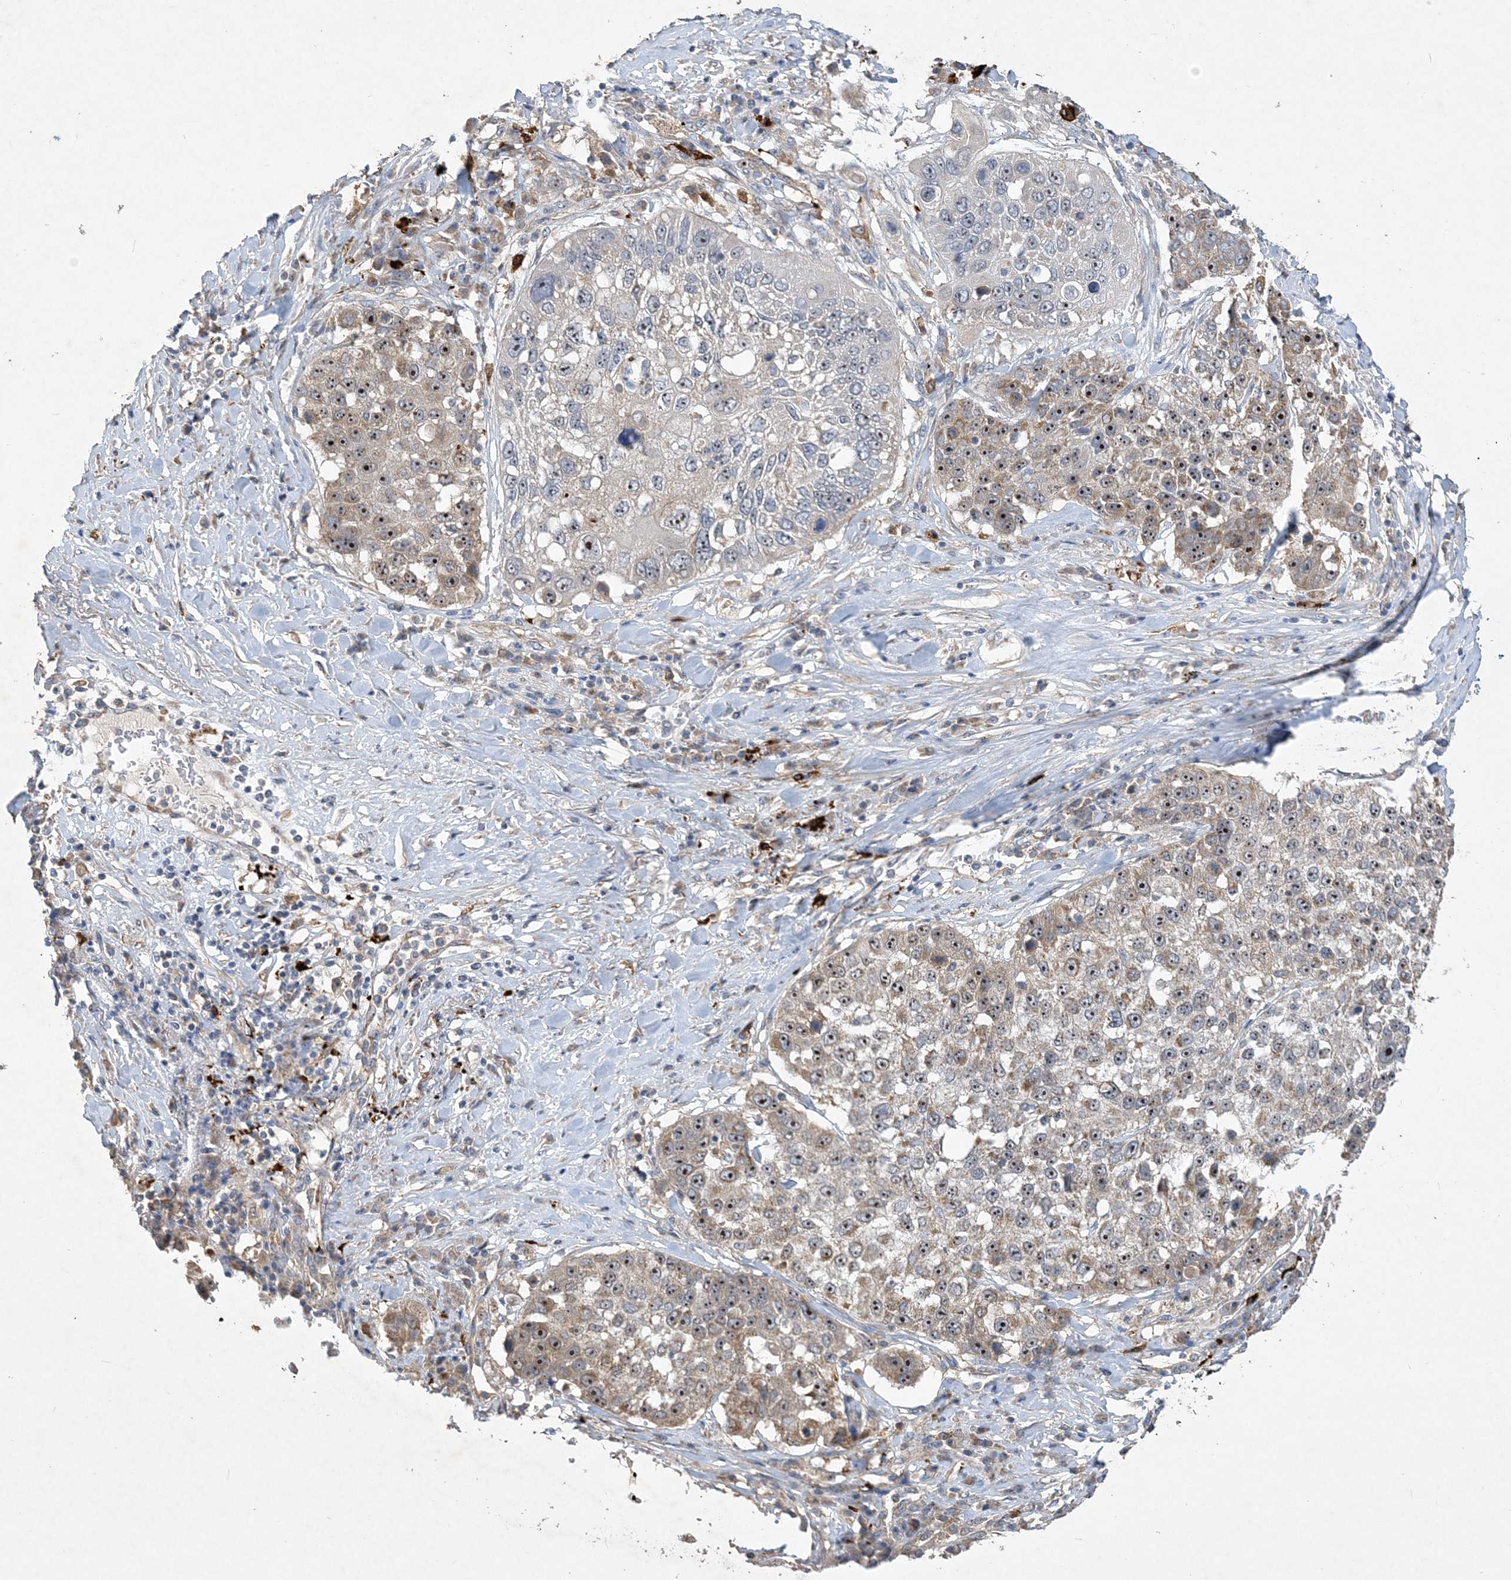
{"staining": {"intensity": "moderate", "quantity": "25%-75%", "location": "cytoplasmic/membranous,nuclear"}, "tissue": "lung cancer", "cell_type": "Tumor cells", "image_type": "cancer", "snomed": [{"axis": "morphology", "description": "Squamous cell carcinoma, NOS"}, {"axis": "topography", "description": "Lung"}], "caption": "This is a photomicrograph of immunohistochemistry staining of lung cancer, which shows moderate staining in the cytoplasmic/membranous and nuclear of tumor cells.", "gene": "FEZ2", "patient": {"sex": "male", "age": 61}}